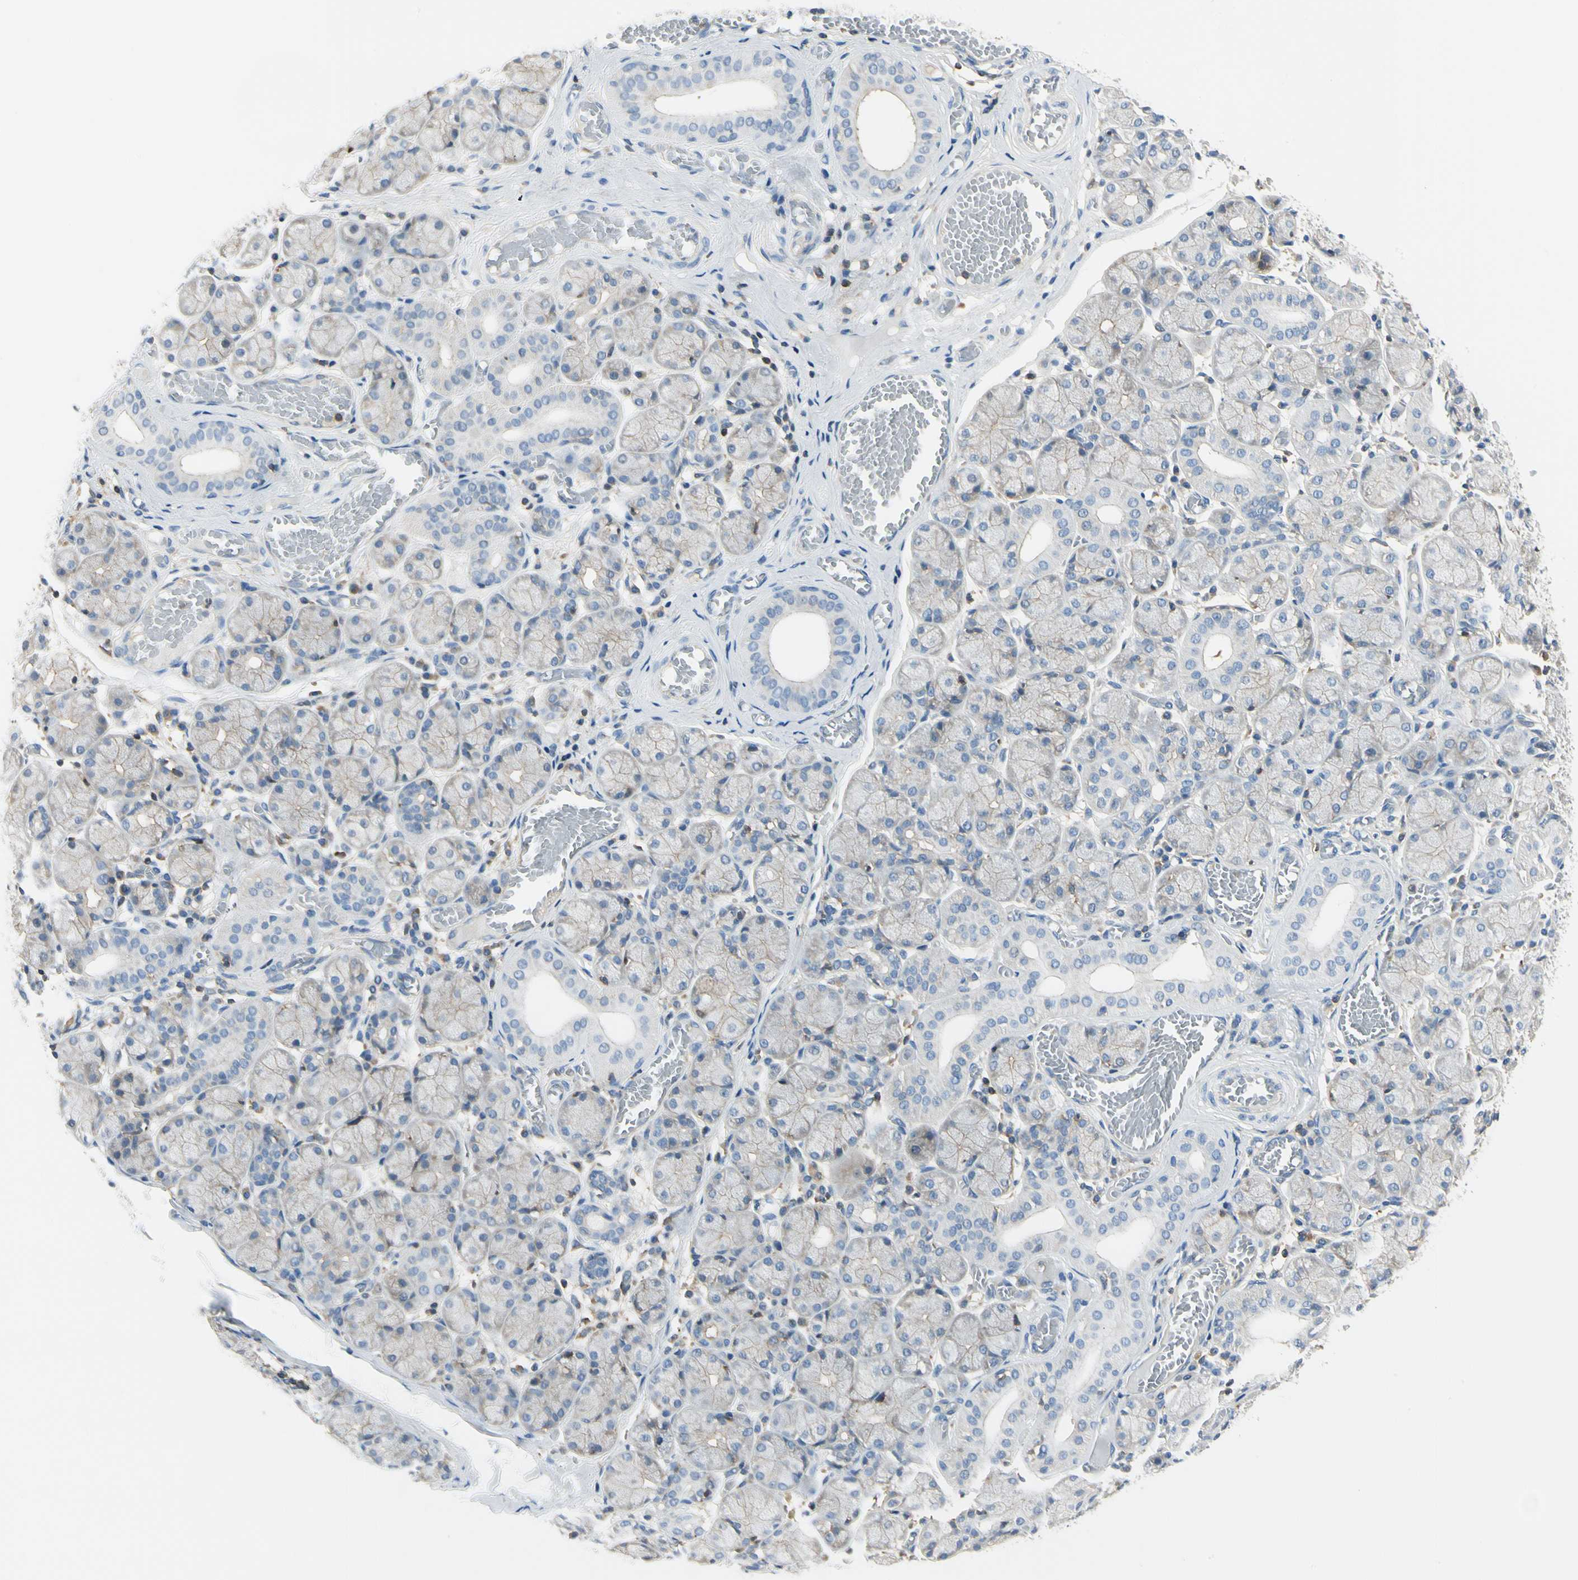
{"staining": {"intensity": "weak", "quantity": "<25%", "location": "cytoplasmic/membranous"}, "tissue": "salivary gland", "cell_type": "Glandular cells", "image_type": "normal", "snomed": [{"axis": "morphology", "description": "Normal tissue, NOS"}, {"axis": "topography", "description": "Salivary gland"}], "caption": "An IHC photomicrograph of benign salivary gland is shown. There is no staining in glandular cells of salivary gland. (Brightfield microscopy of DAB immunohistochemistry (IHC) at high magnification).", "gene": "CAPZA2", "patient": {"sex": "female", "age": 24}}